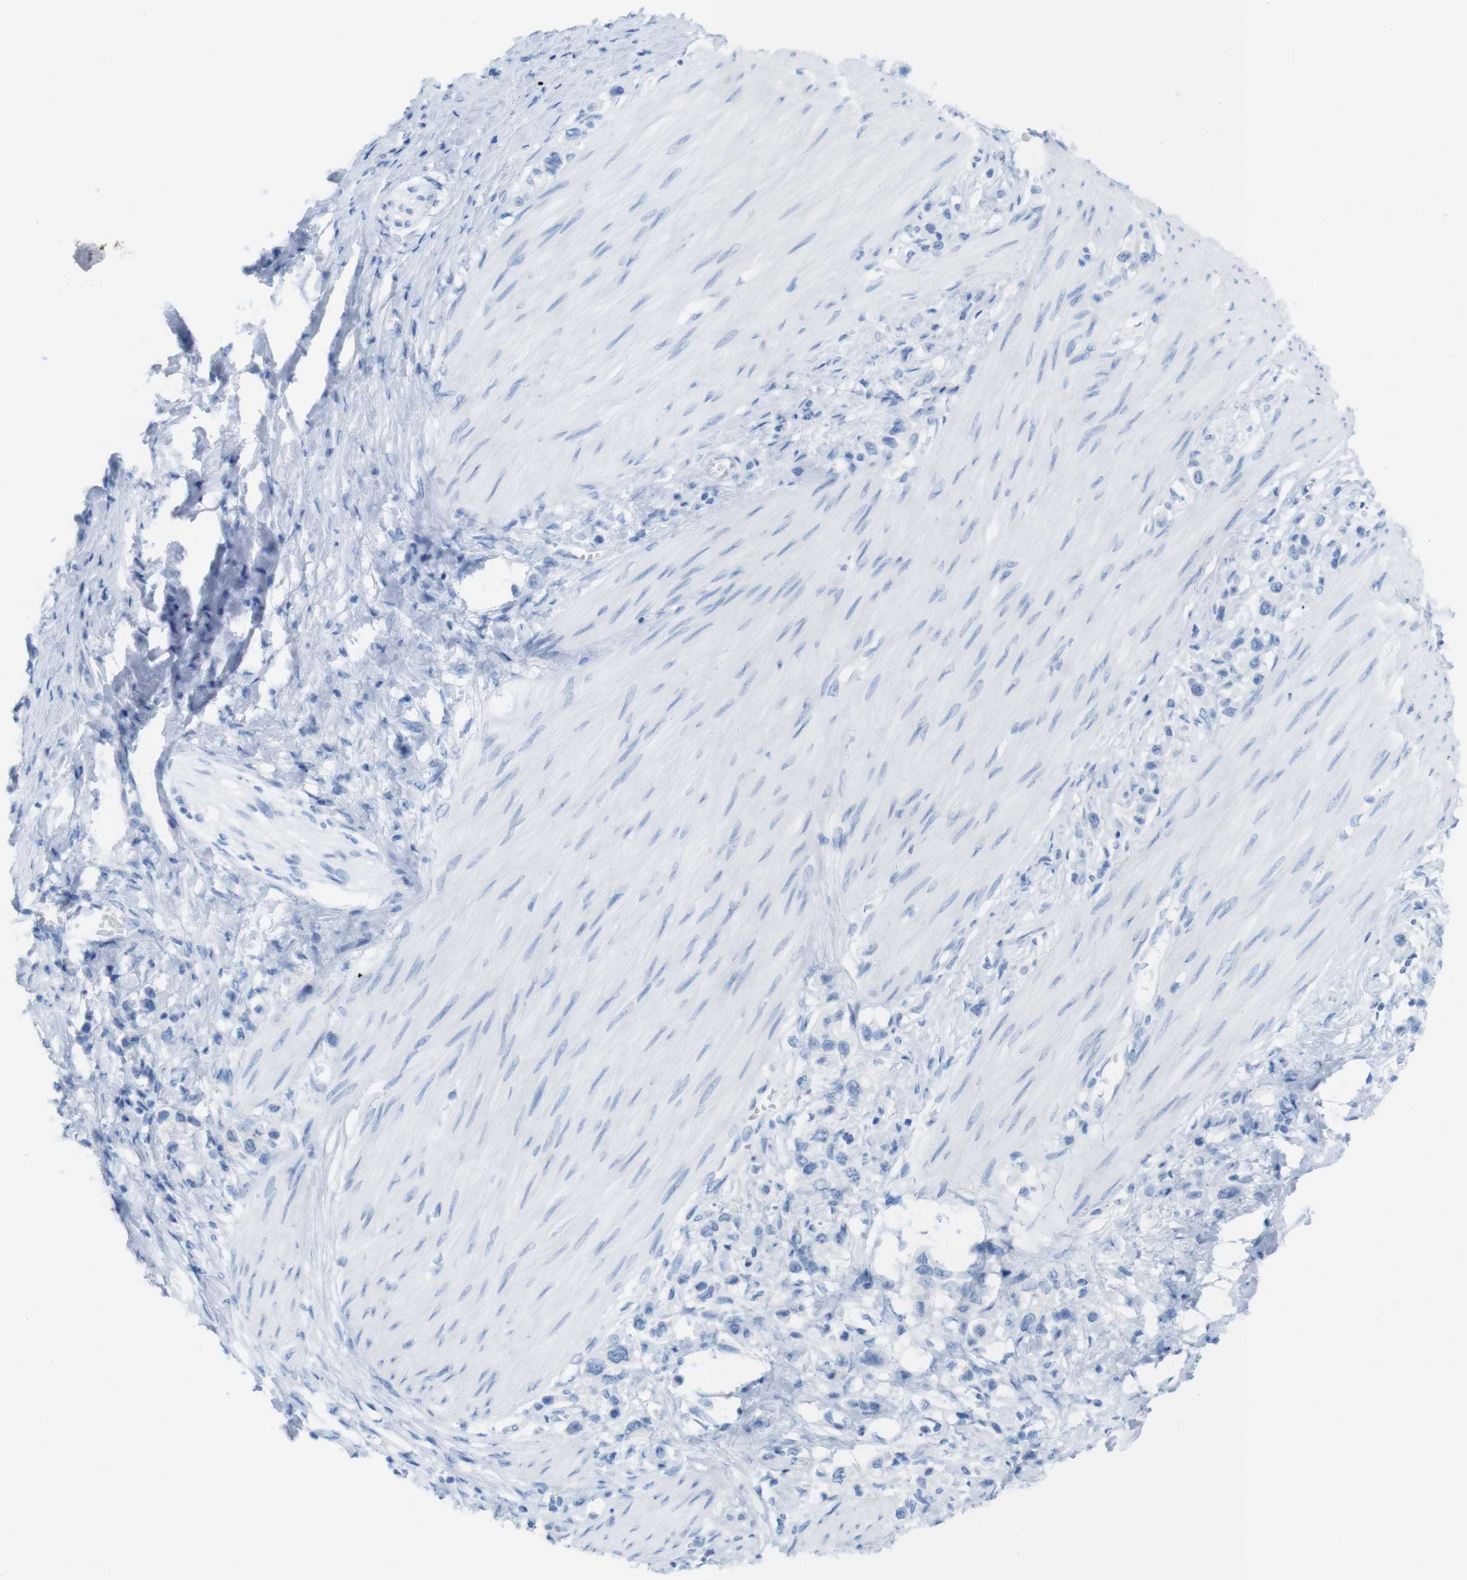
{"staining": {"intensity": "negative", "quantity": "none", "location": "none"}, "tissue": "stomach cancer", "cell_type": "Tumor cells", "image_type": "cancer", "snomed": [{"axis": "morphology", "description": "Adenocarcinoma, NOS"}, {"axis": "topography", "description": "Stomach"}], "caption": "Human stomach cancer stained for a protein using IHC reveals no positivity in tumor cells.", "gene": "MYH7", "patient": {"sex": "female", "age": 65}}